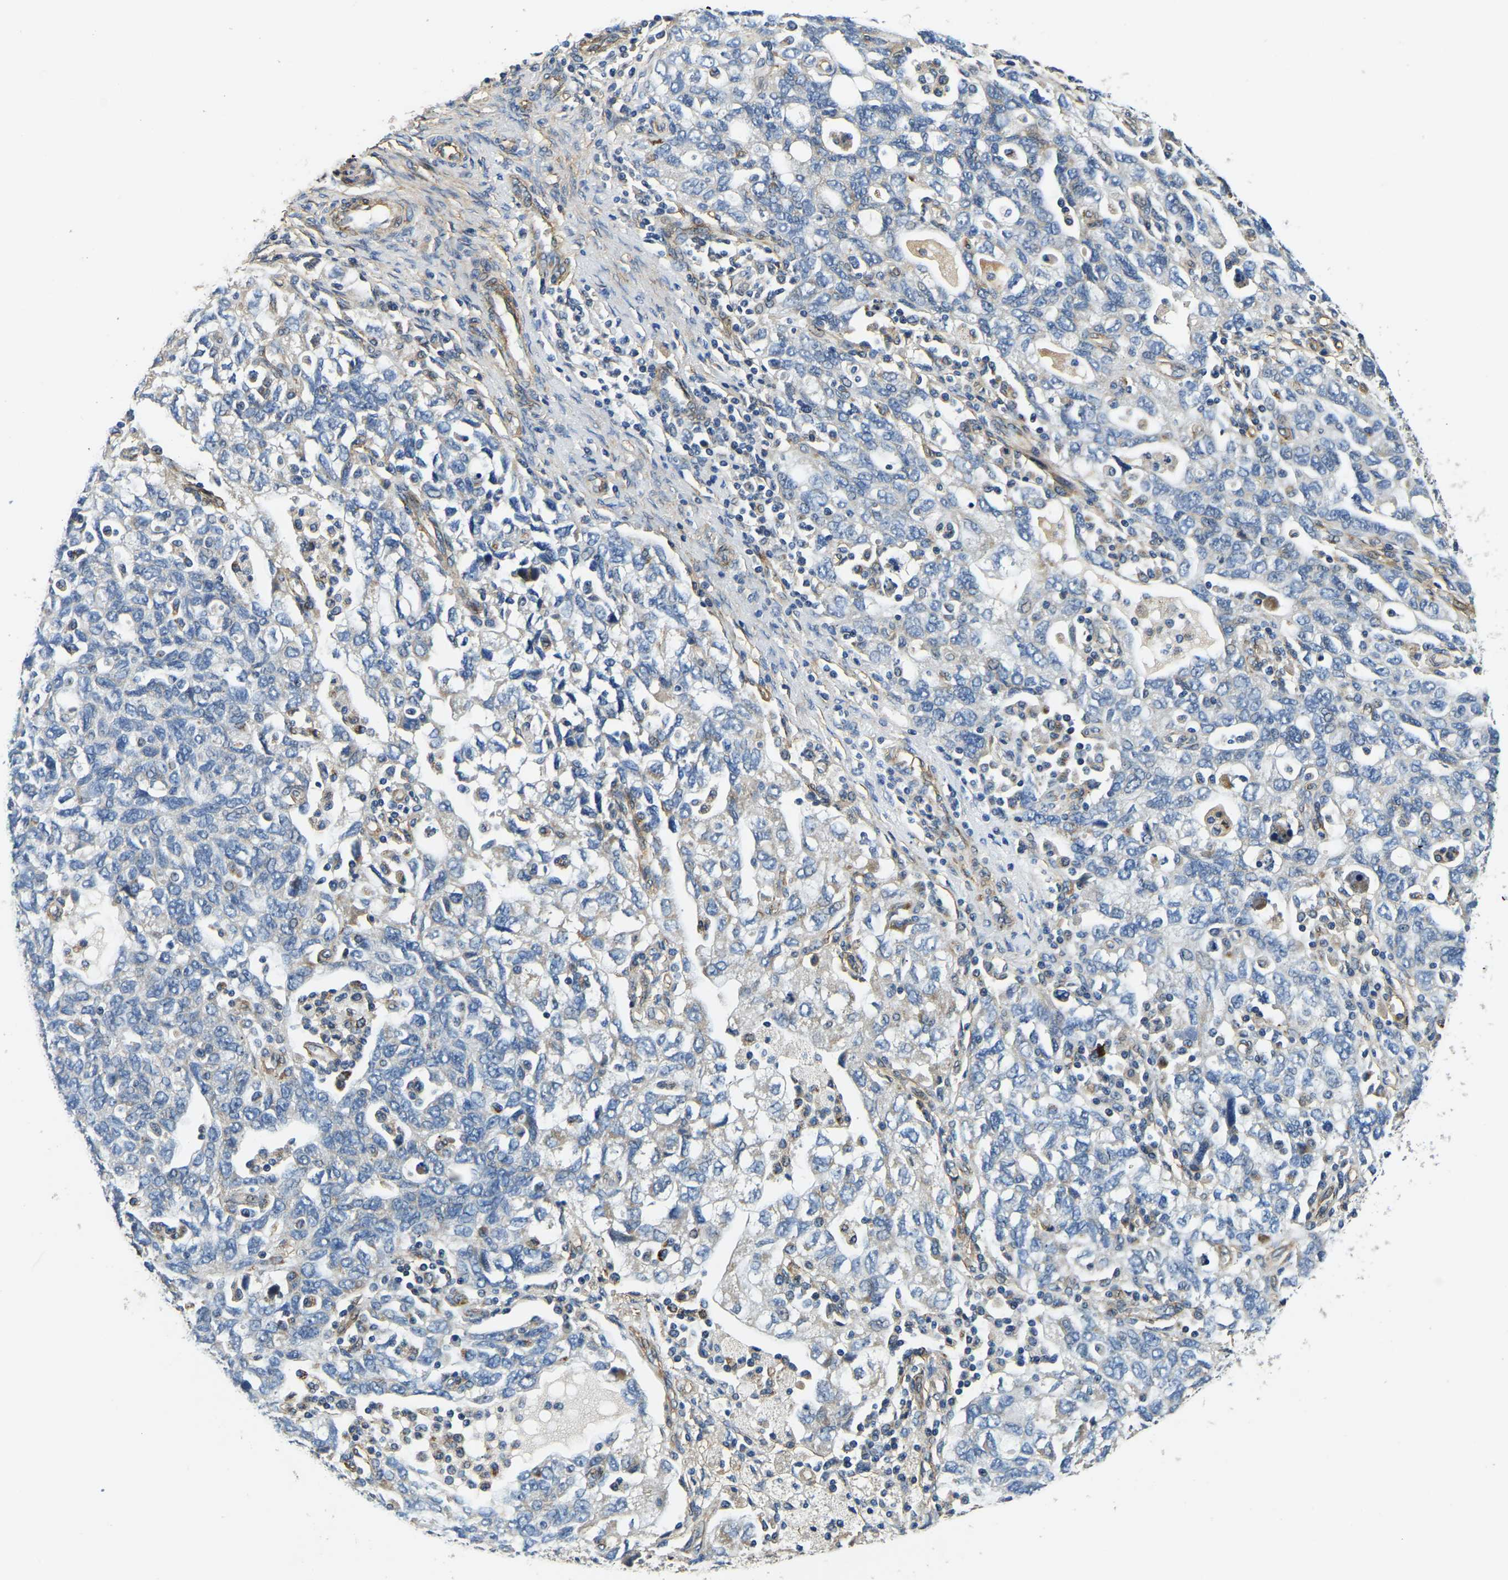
{"staining": {"intensity": "negative", "quantity": "none", "location": "none"}, "tissue": "ovarian cancer", "cell_type": "Tumor cells", "image_type": "cancer", "snomed": [{"axis": "morphology", "description": "Carcinoma, NOS"}, {"axis": "morphology", "description": "Cystadenocarcinoma, serous, NOS"}, {"axis": "topography", "description": "Ovary"}], "caption": "Protein analysis of ovarian cancer (serous cystadenocarcinoma) shows no significant staining in tumor cells. (Brightfield microscopy of DAB immunohistochemistry (IHC) at high magnification).", "gene": "RNF39", "patient": {"sex": "female", "age": 69}}